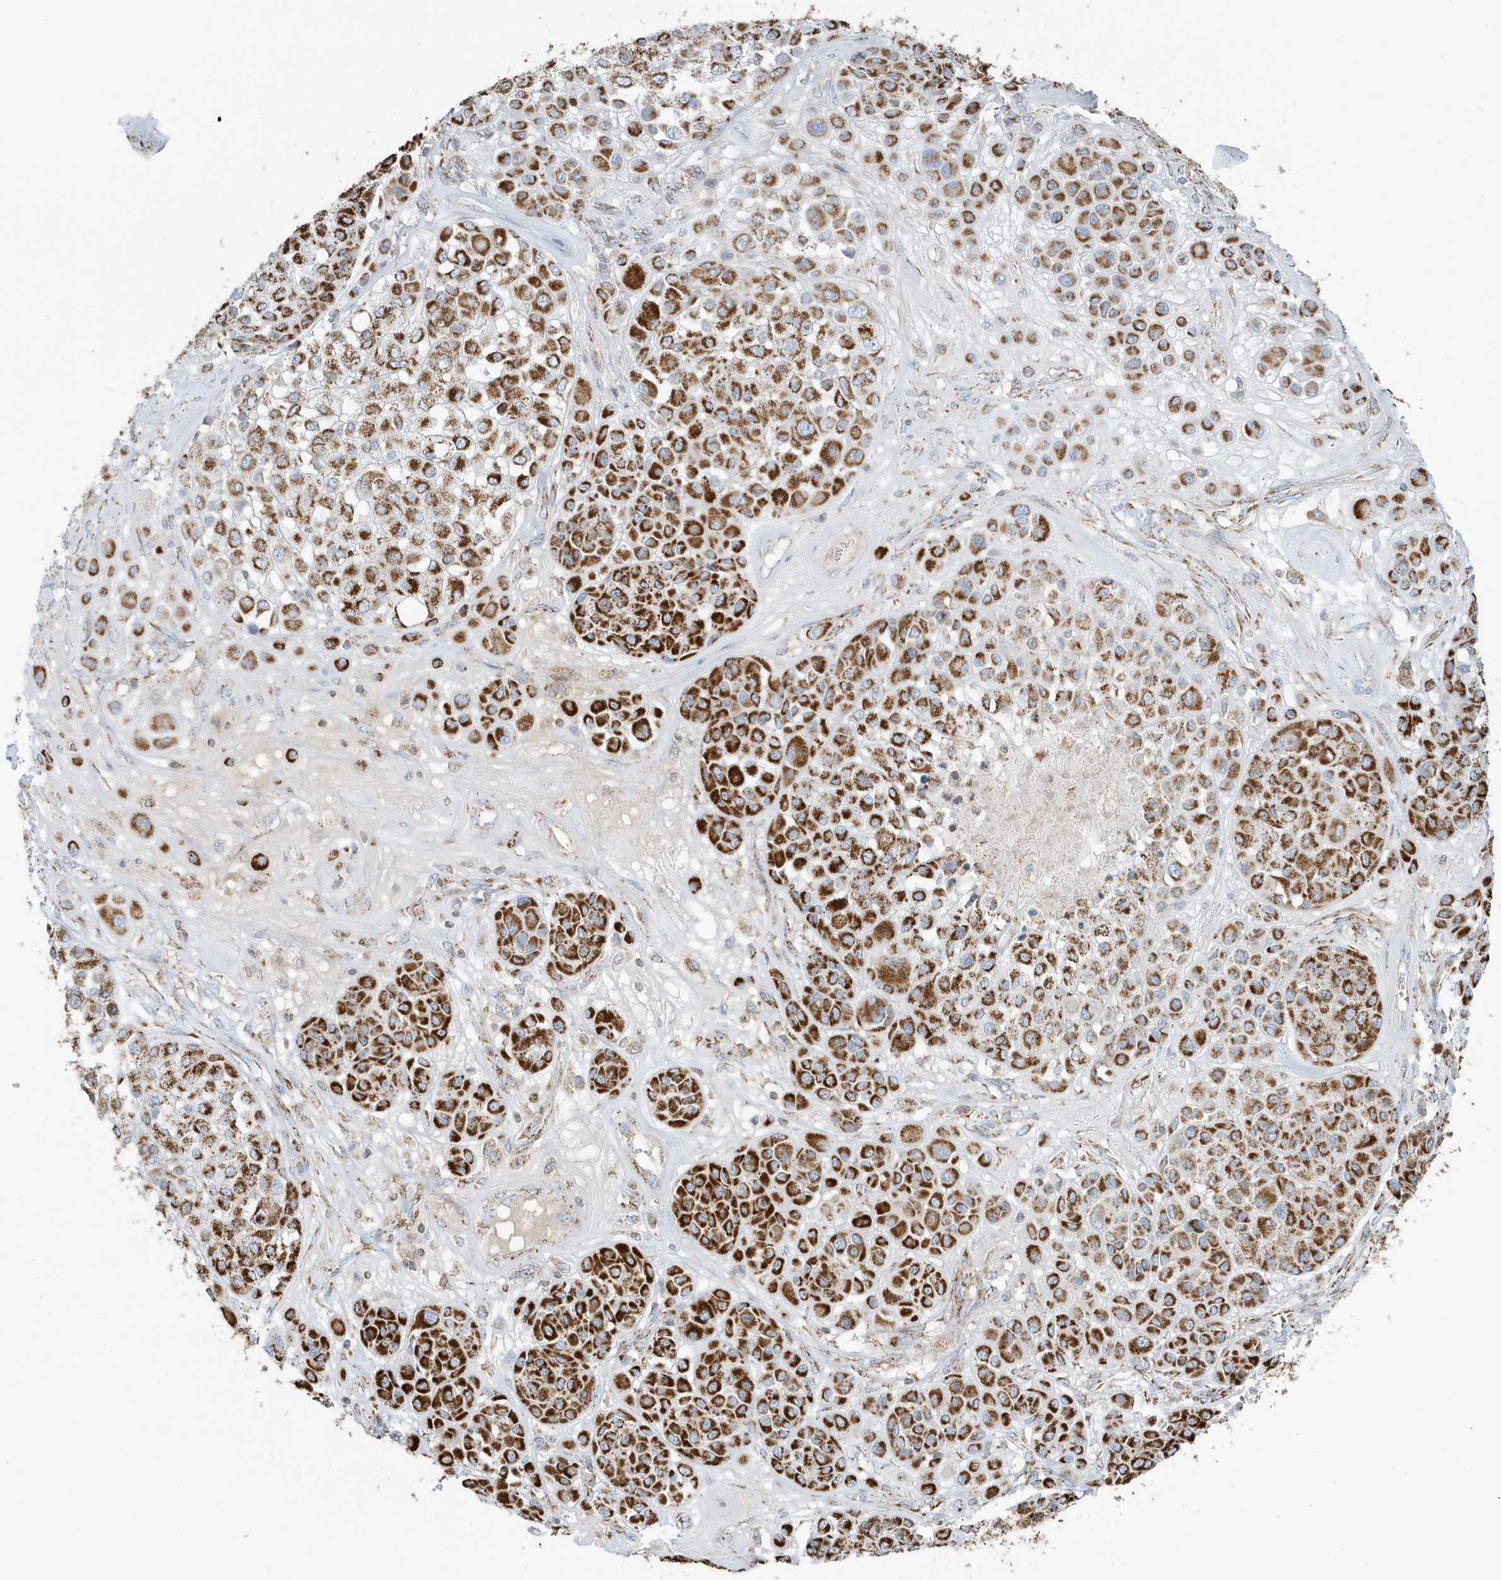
{"staining": {"intensity": "strong", "quantity": ">75%", "location": "cytoplasmic/membranous"}, "tissue": "melanoma", "cell_type": "Tumor cells", "image_type": "cancer", "snomed": [{"axis": "morphology", "description": "Malignant melanoma, Metastatic site"}, {"axis": "topography", "description": "Soft tissue"}], "caption": "Melanoma stained with a brown dye demonstrates strong cytoplasmic/membranous positive staining in about >75% of tumor cells.", "gene": "RAB11FIP3", "patient": {"sex": "male", "age": 41}}